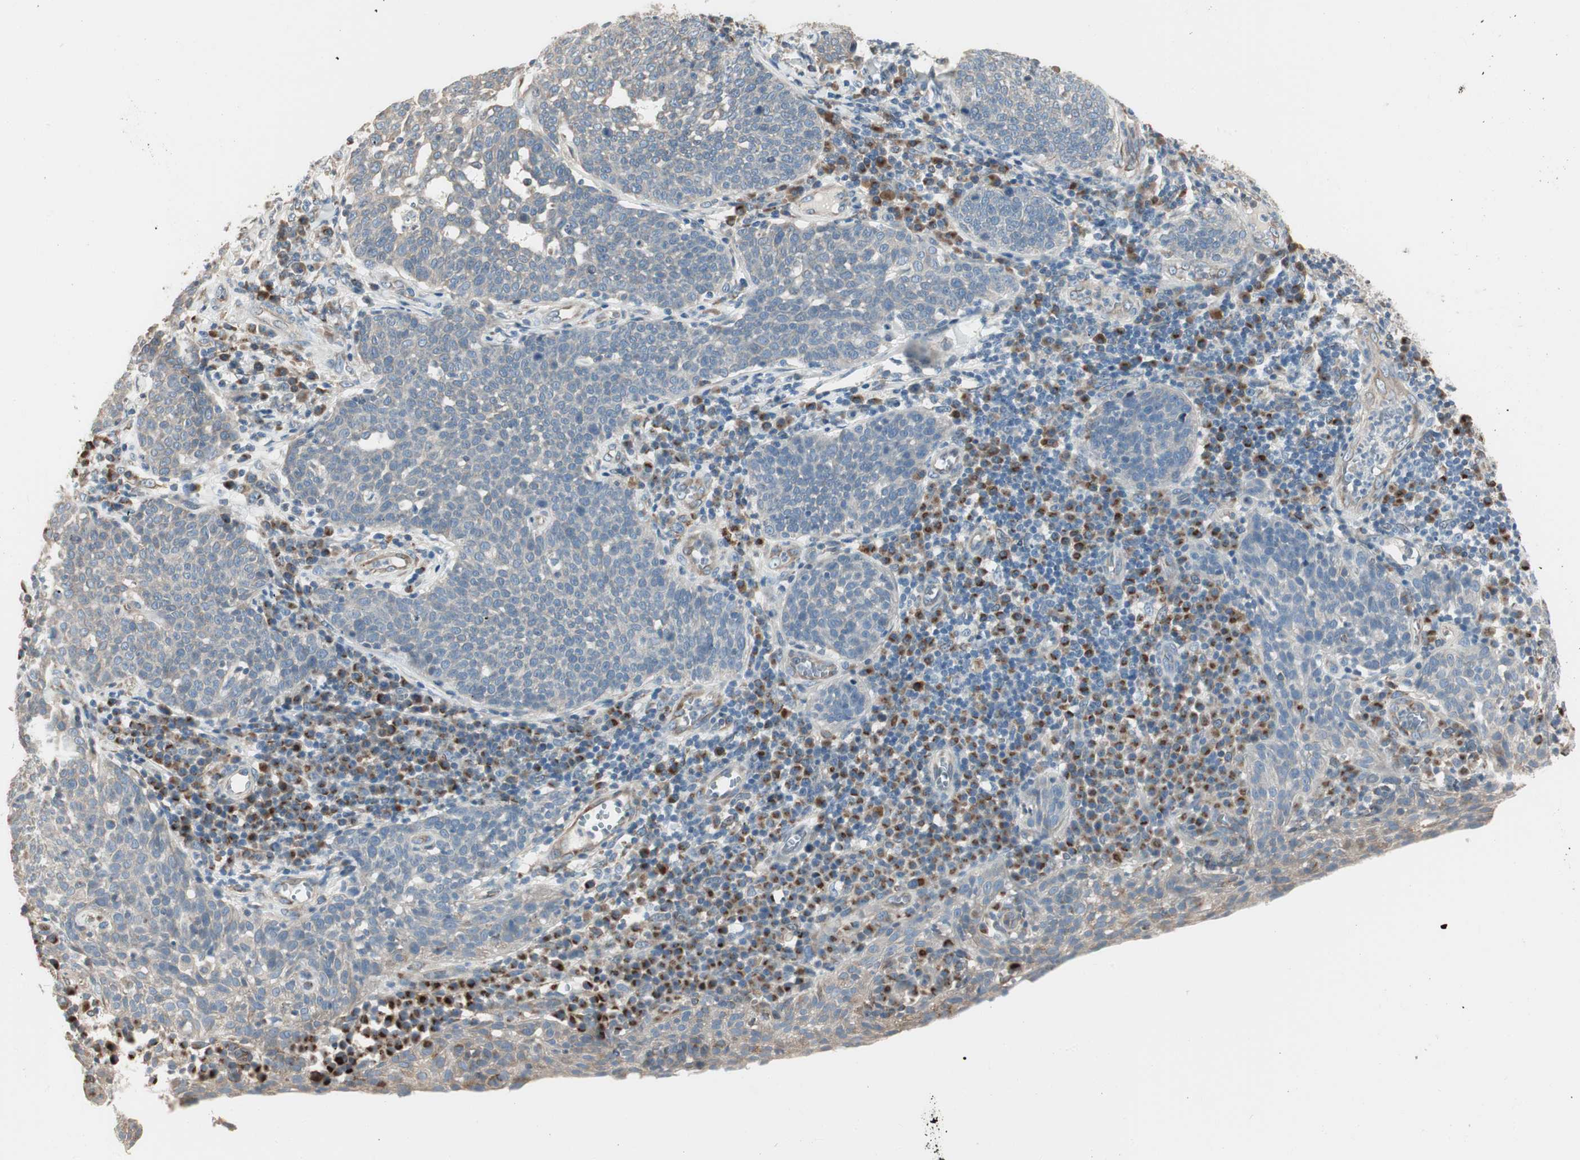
{"staining": {"intensity": "weak", "quantity": "<25%", "location": "cytoplasmic/membranous"}, "tissue": "cervical cancer", "cell_type": "Tumor cells", "image_type": "cancer", "snomed": [{"axis": "morphology", "description": "Squamous cell carcinoma, NOS"}, {"axis": "topography", "description": "Cervix"}], "caption": "Tumor cells are negative for protein expression in human squamous cell carcinoma (cervical).", "gene": "NUCB2", "patient": {"sex": "female", "age": 34}}